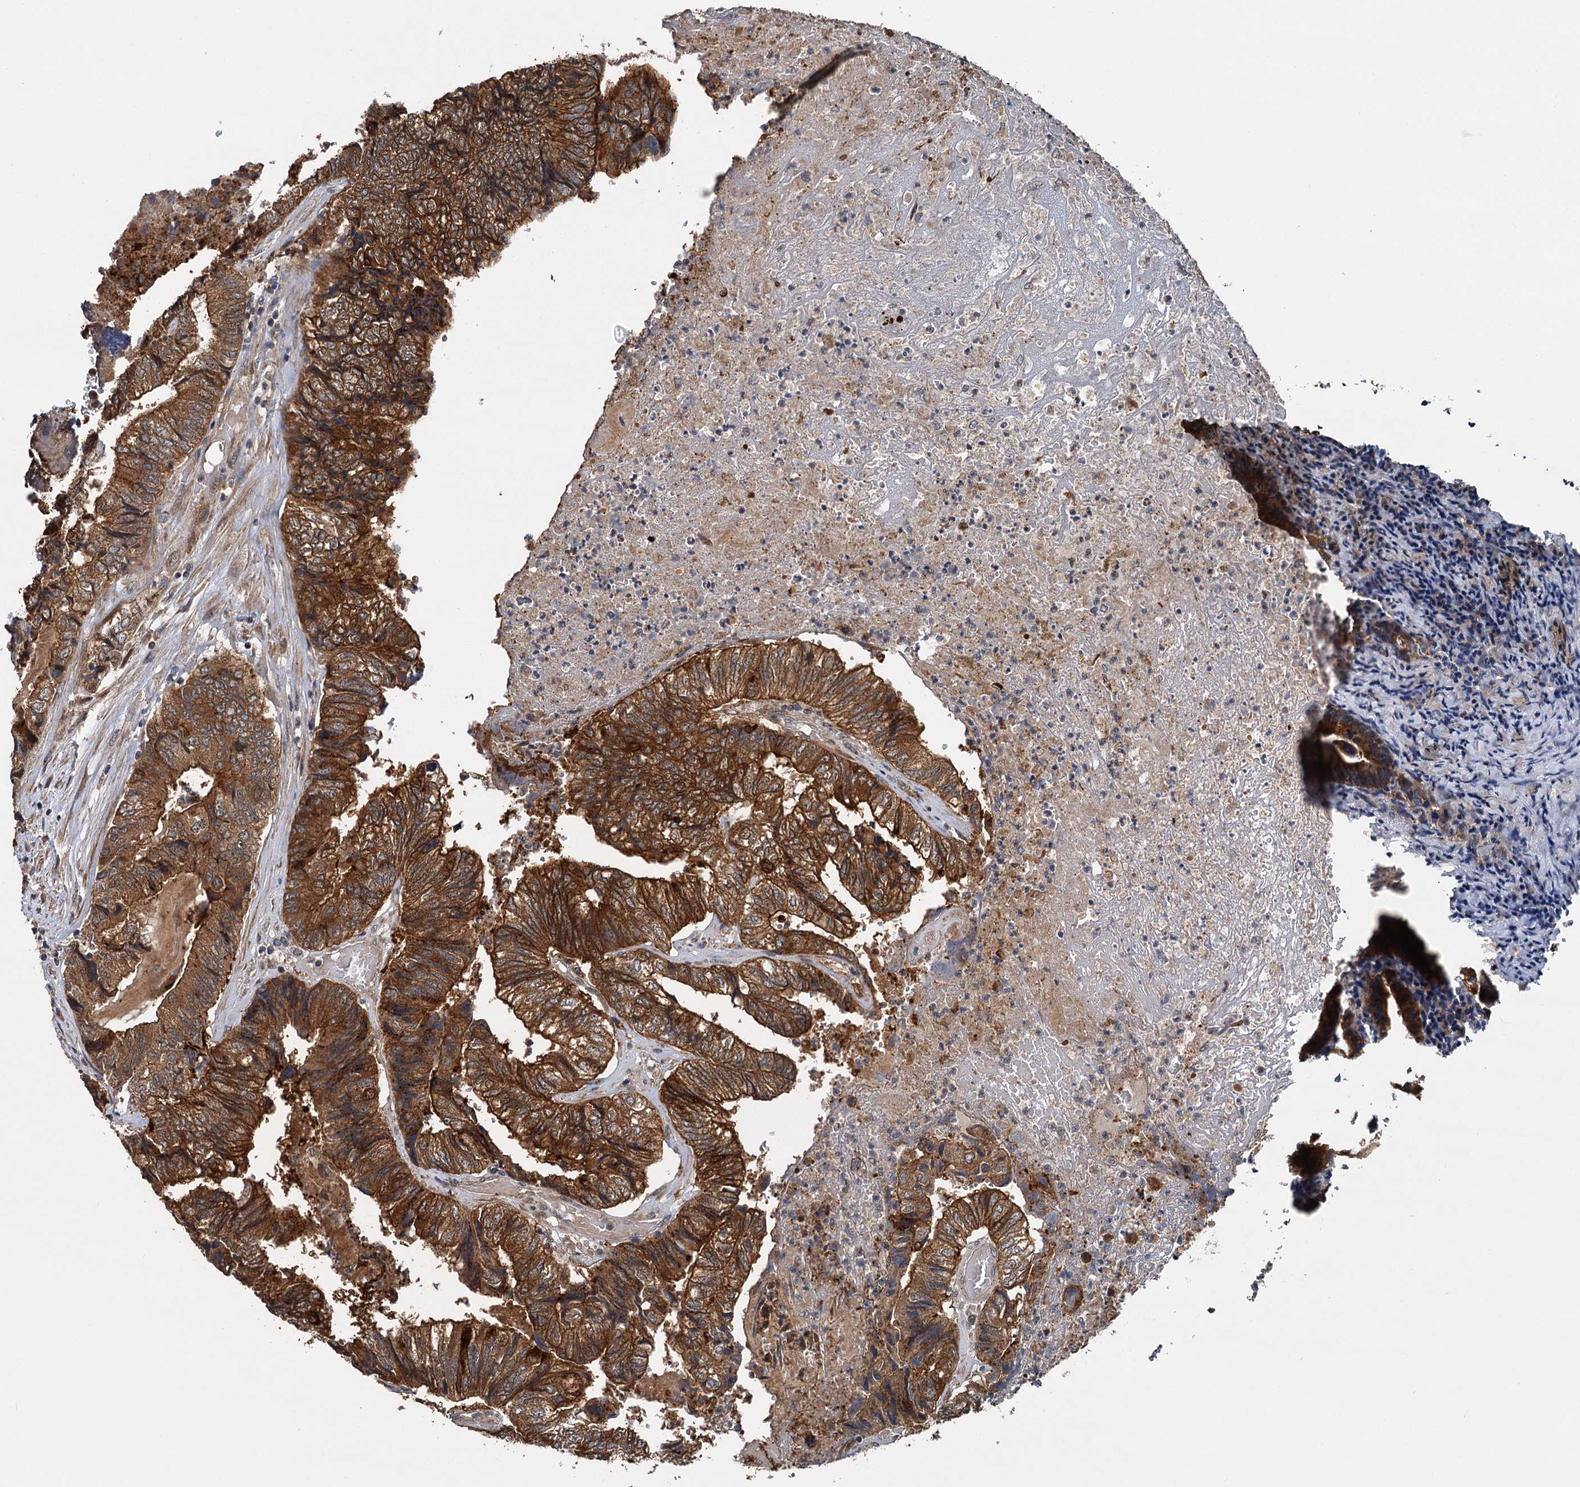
{"staining": {"intensity": "strong", "quantity": ">75%", "location": "cytoplasmic/membranous"}, "tissue": "colorectal cancer", "cell_type": "Tumor cells", "image_type": "cancer", "snomed": [{"axis": "morphology", "description": "Adenocarcinoma, NOS"}, {"axis": "topography", "description": "Colon"}], "caption": "Colorectal cancer (adenocarcinoma) tissue demonstrates strong cytoplasmic/membranous positivity in about >75% of tumor cells, visualized by immunohistochemistry. (DAB (3,3'-diaminobenzidine) IHC with brightfield microscopy, high magnification).", "gene": "LRRK2", "patient": {"sex": "female", "age": 67}}